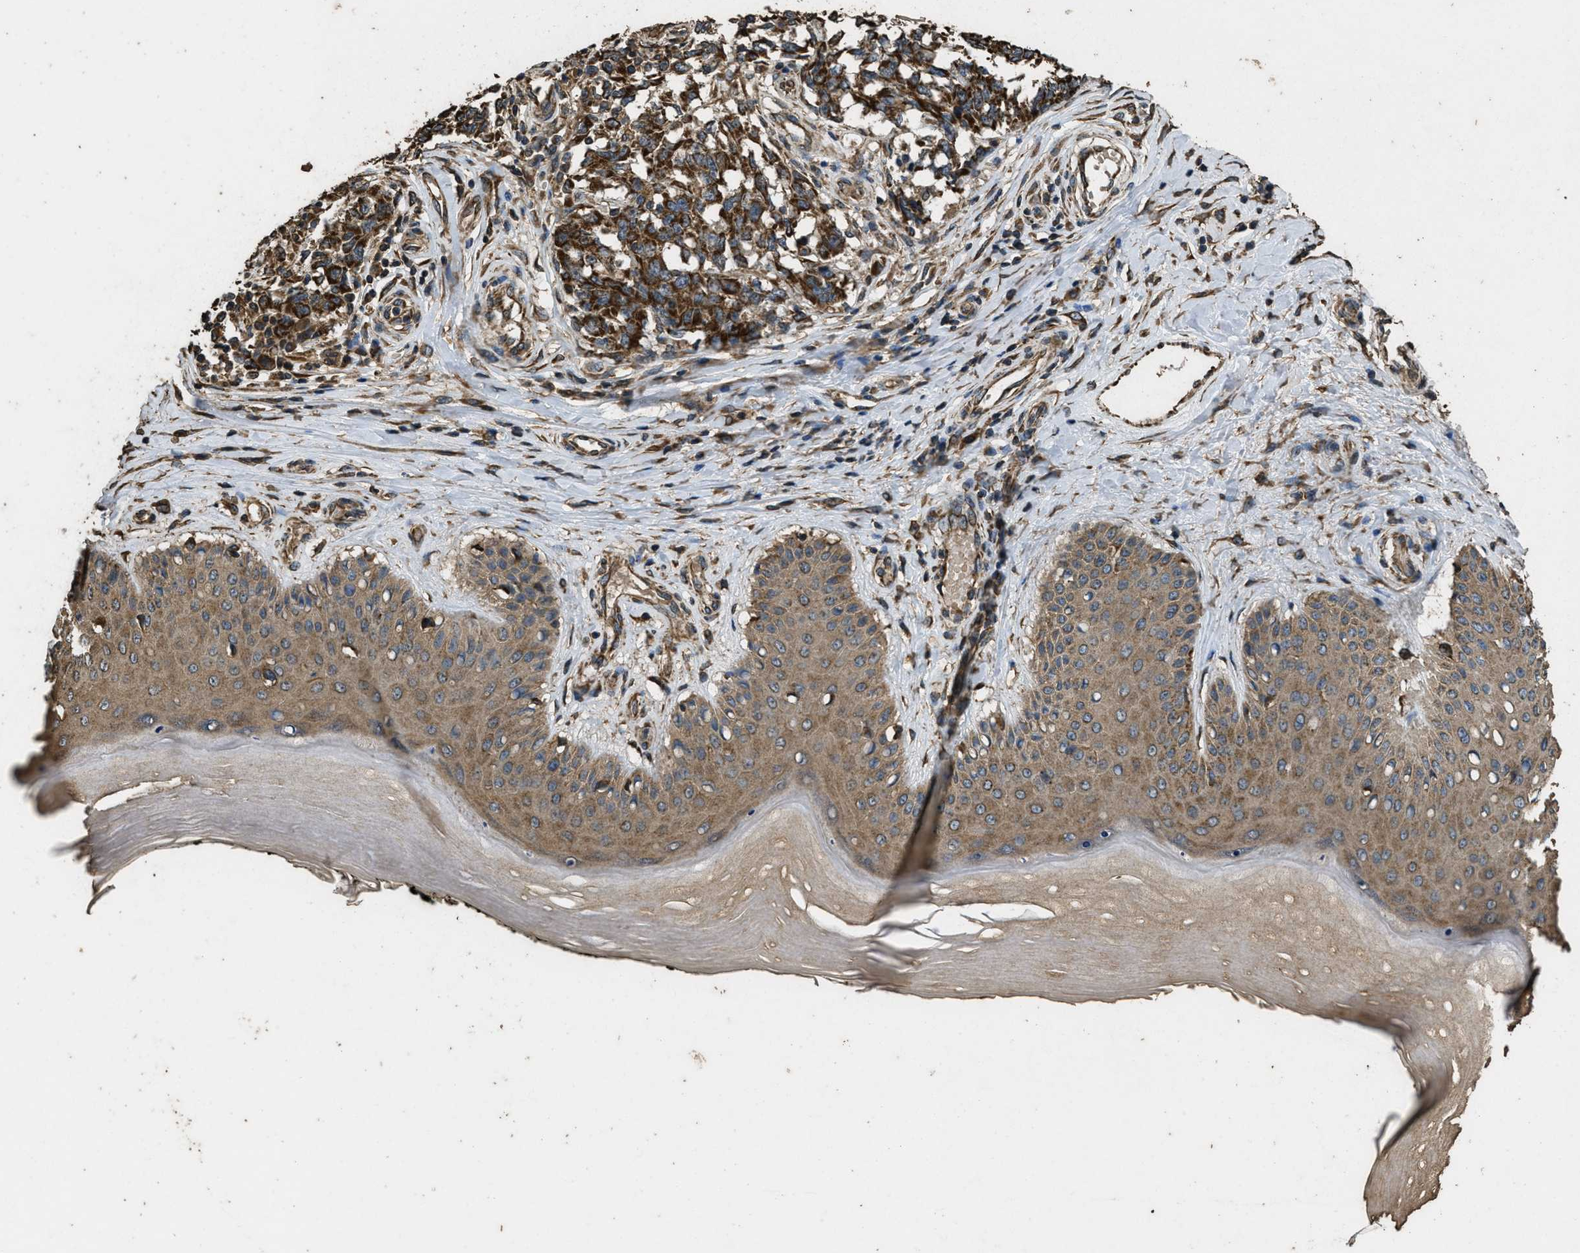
{"staining": {"intensity": "strong", "quantity": ">75%", "location": "cytoplasmic/membranous"}, "tissue": "melanoma", "cell_type": "Tumor cells", "image_type": "cancer", "snomed": [{"axis": "morphology", "description": "Malignant melanoma, NOS"}, {"axis": "topography", "description": "Skin"}], "caption": "A micrograph of human melanoma stained for a protein shows strong cytoplasmic/membranous brown staining in tumor cells. (IHC, brightfield microscopy, high magnification).", "gene": "CYRIA", "patient": {"sex": "female", "age": 64}}